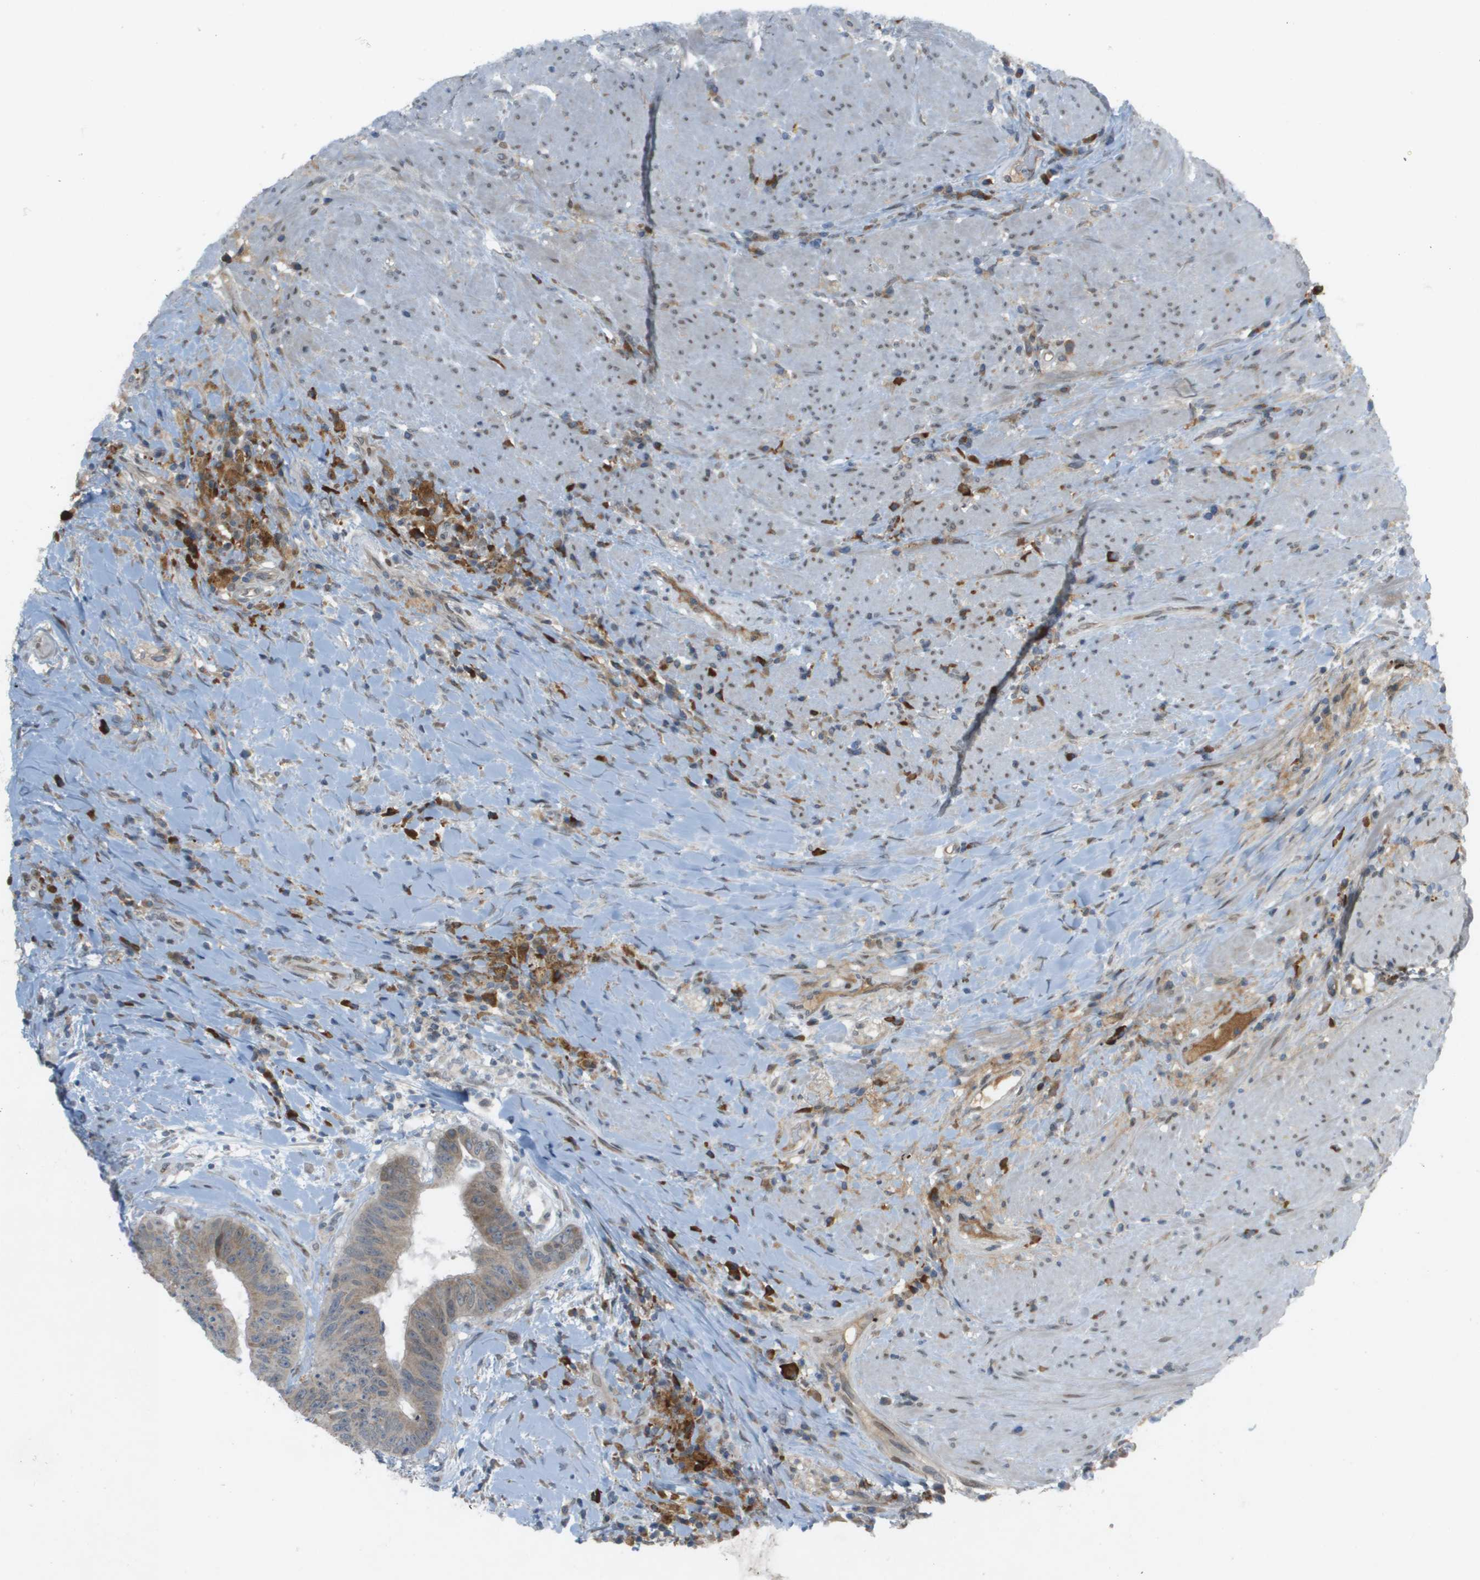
{"staining": {"intensity": "weak", "quantity": ">75%", "location": "cytoplasmic/membranous"}, "tissue": "colorectal cancer", "cell_type": "Tumor cells", "image_type": "cancer", "snomed": [{"axis": "morphology", "description": "Adenocarcinoma, NOS"}, {"axis": "topography", "description": "Rectum"}], "caption": "High-magnification brightfield microscopy of colorectal cancer (adenocarcinoma) stained with DAB (brown) and counterstained with hematoxylin (blue). tumor cells exhibit weak cytoplasmic/membranous positivity is identified in approximately>75% of cells. (IHC, brightfield microscopy, high magnification).", "gene": "CACNB4", "patient": {"sex": "male", "age": 72}}